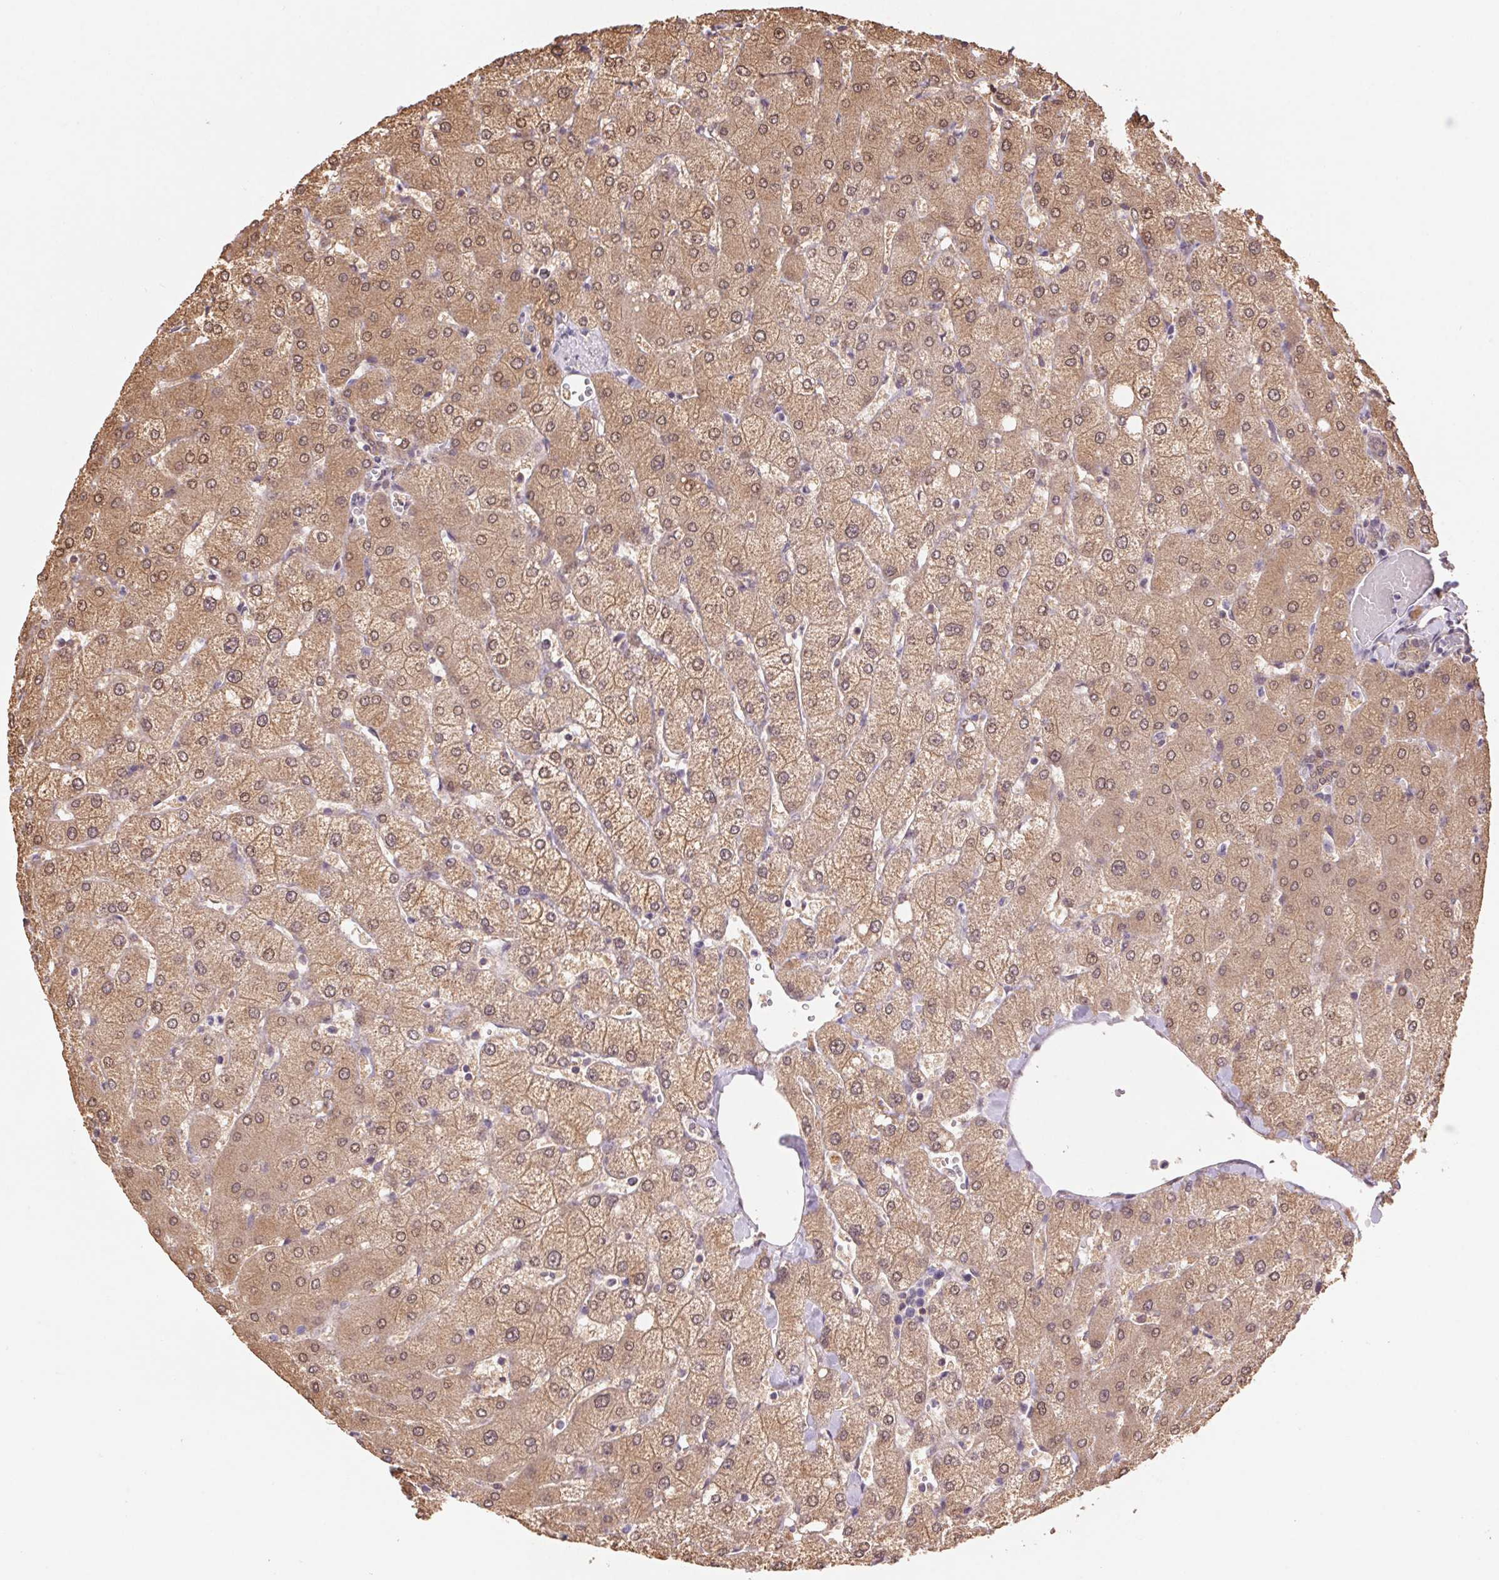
{"staining": {"intensity": "moderate", "quantity": "25%-75%", "location": "cytoplasmic/membranous,nuclear"}, "tissue": "liver", "cell_type": "Cholangiocytes", "image_type": "normal", "snomed": [{"axis": "morphology", "description": "Normal tissue, NOS"}, {"axis": "topography", "description": "Liver"}], "caption": "Liver stained for a protein (brown) reveals moderate cytoplasmic/membranous,nuclear positive staining in about 25%-75% of cholangiocytes.", "gene": "CUTA", "patient": {"sex": "female", "age": 54}}